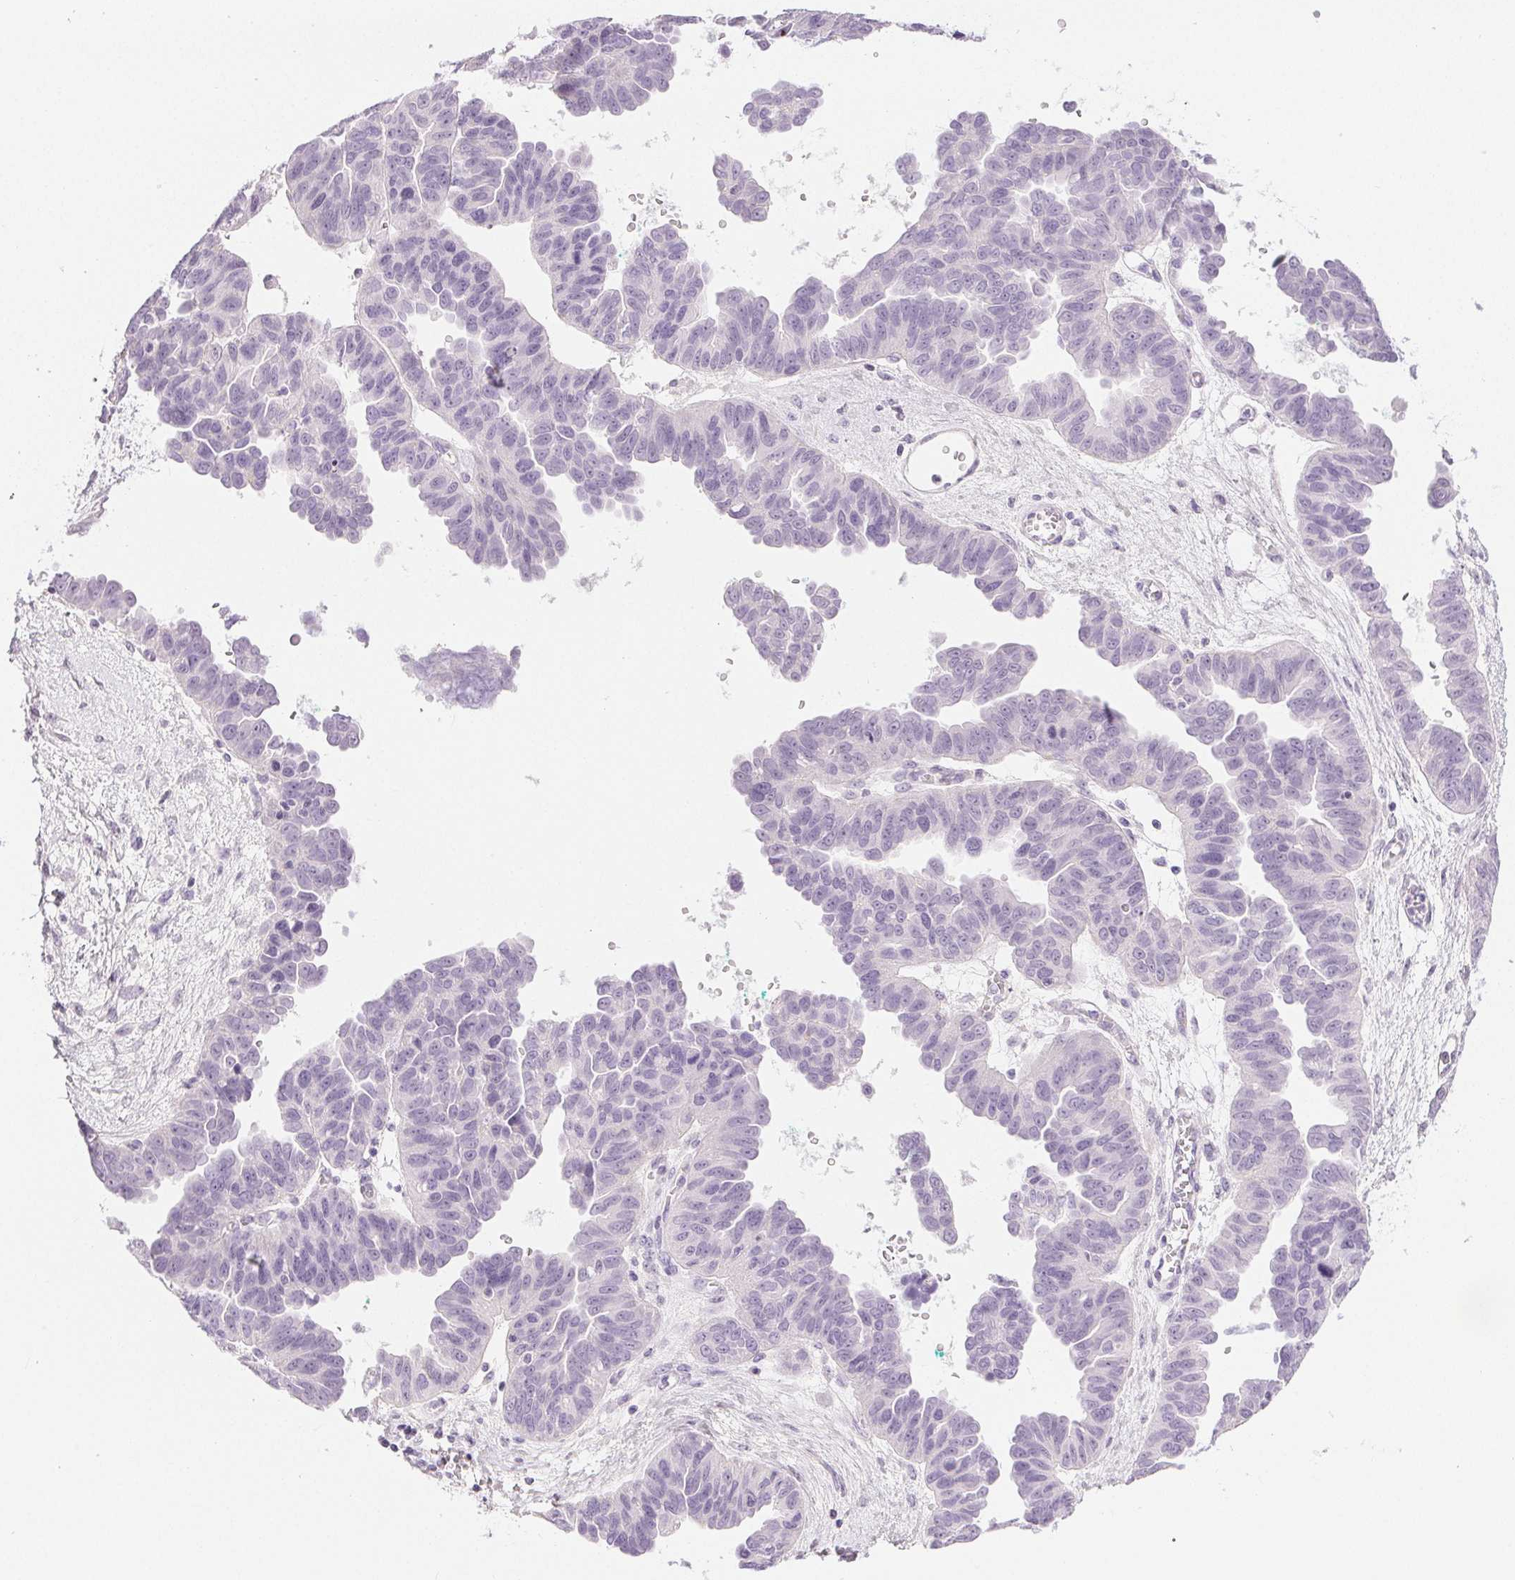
{"staining": {"intensity": "negative", "quantity": "none", "location": "none"}, "tissue": "ovarian cancer", "cell_type": "Tumor cells", "image_type": "cancer", "snomed": [{"axis": "morphology", "description": "Cystadenocarcinoma, serous, NOS"}, {"axis": "topography", "description": "Ovary"}], "caption": "IHC micrograph of ovarian cancer (serous cystadenocarcinoma) stained for a protein (brown), which displays no positivity in tumor cells.", "gene": "SLC5A2", "patient": {"sex": "female", "age": 64}}